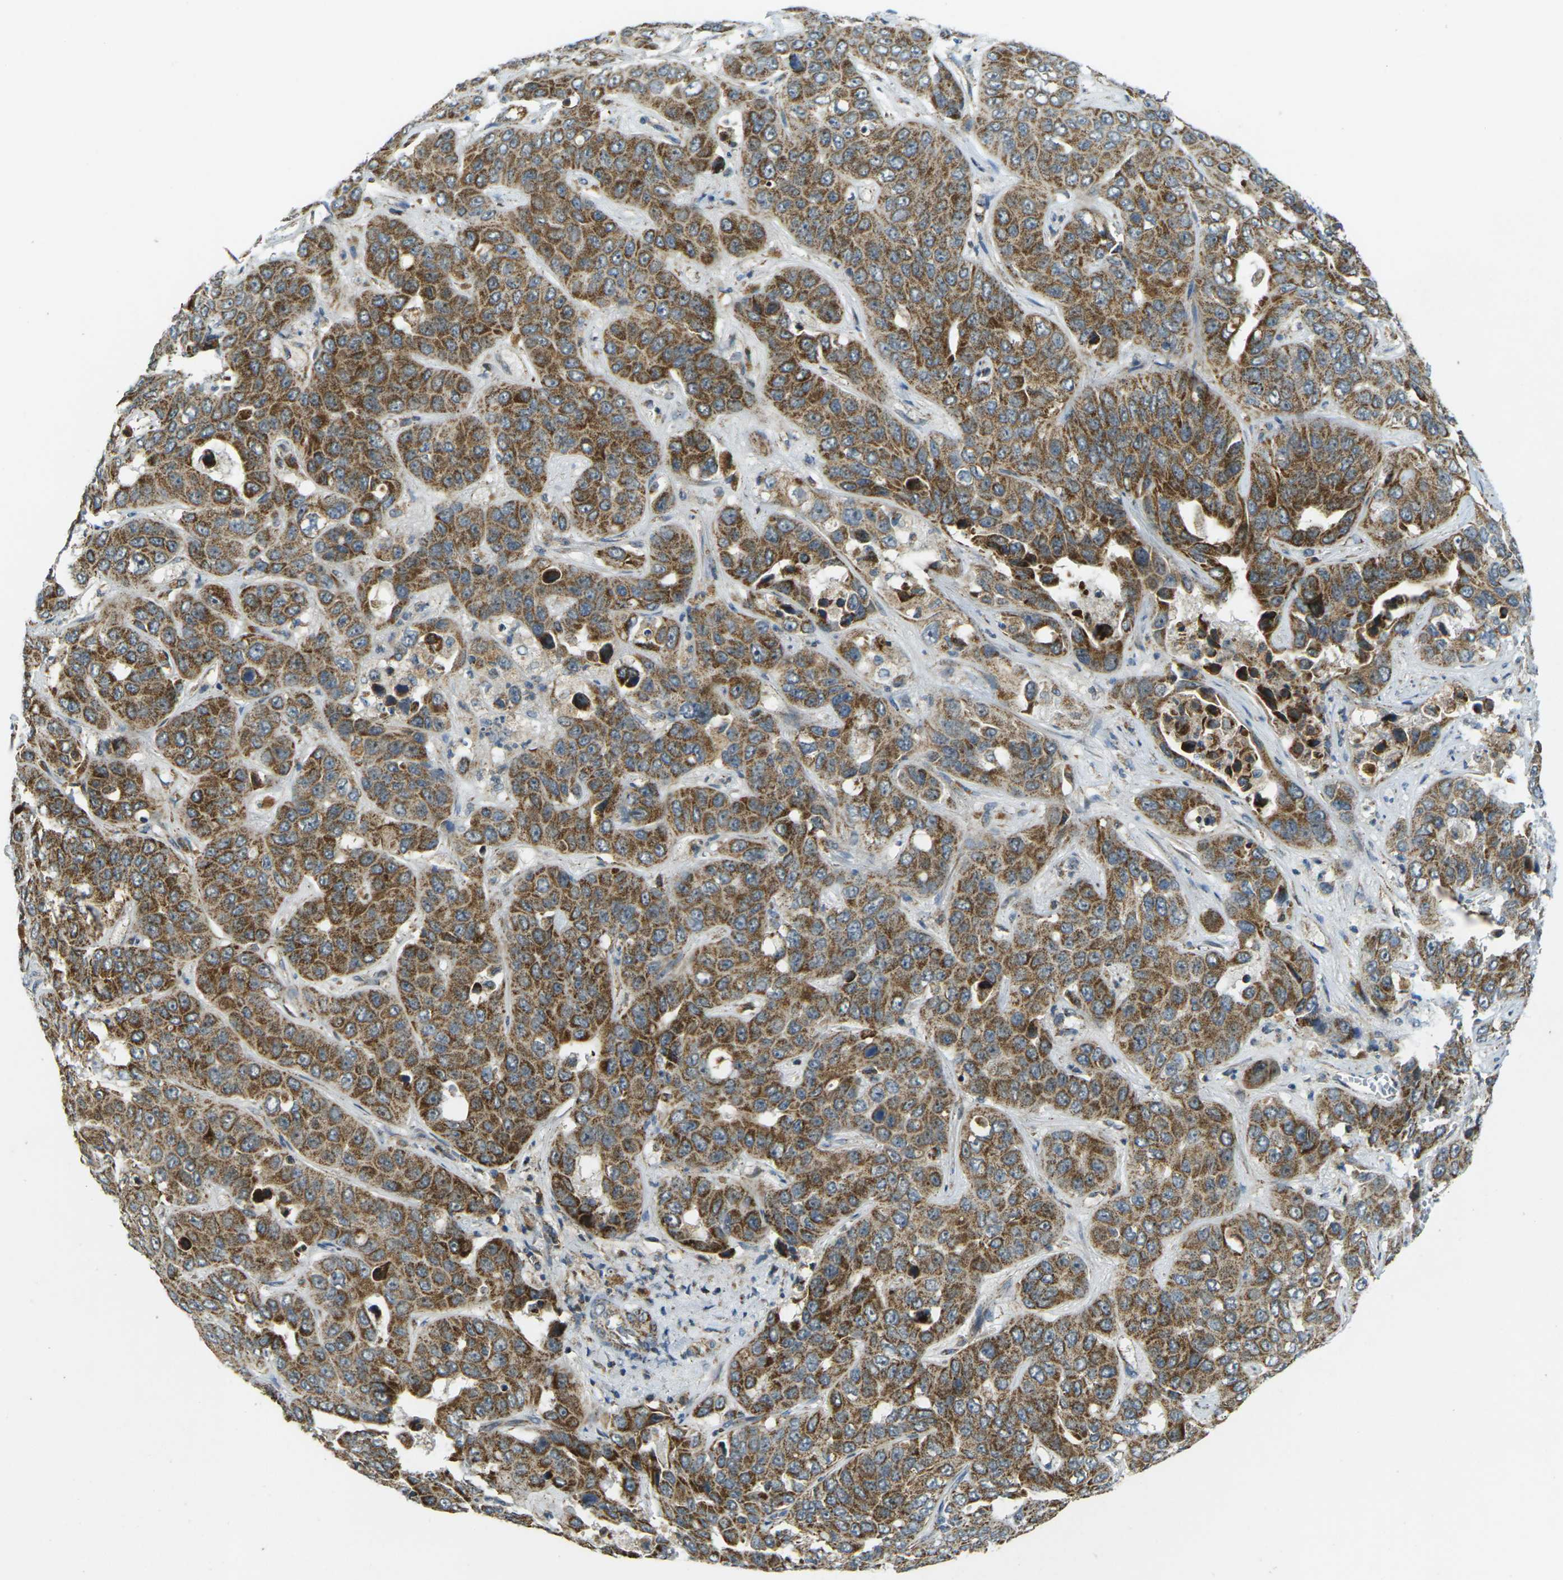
{"staining": {"intensity": "moderate", "quantity": ">75%", "location": "cytoplasmic/membranous"}, "tissue": "liver cancer", "cell_type": "Tumor cells", "image_type": "cancer", "snomed": [{"axis": "morphology", "description": "Cholangiocarcinoma"}, {"axis": "topography", "description": "Liver"}], "caption": "Immunohistochemical staining of cholangiocarcinoma (liver) demonstrates moderate cytoplasmic/membranous protein staining in approximately >75% of tumor cells.", "gene": "IGF1R", "patient": {"sex": "female", "age": 52}}